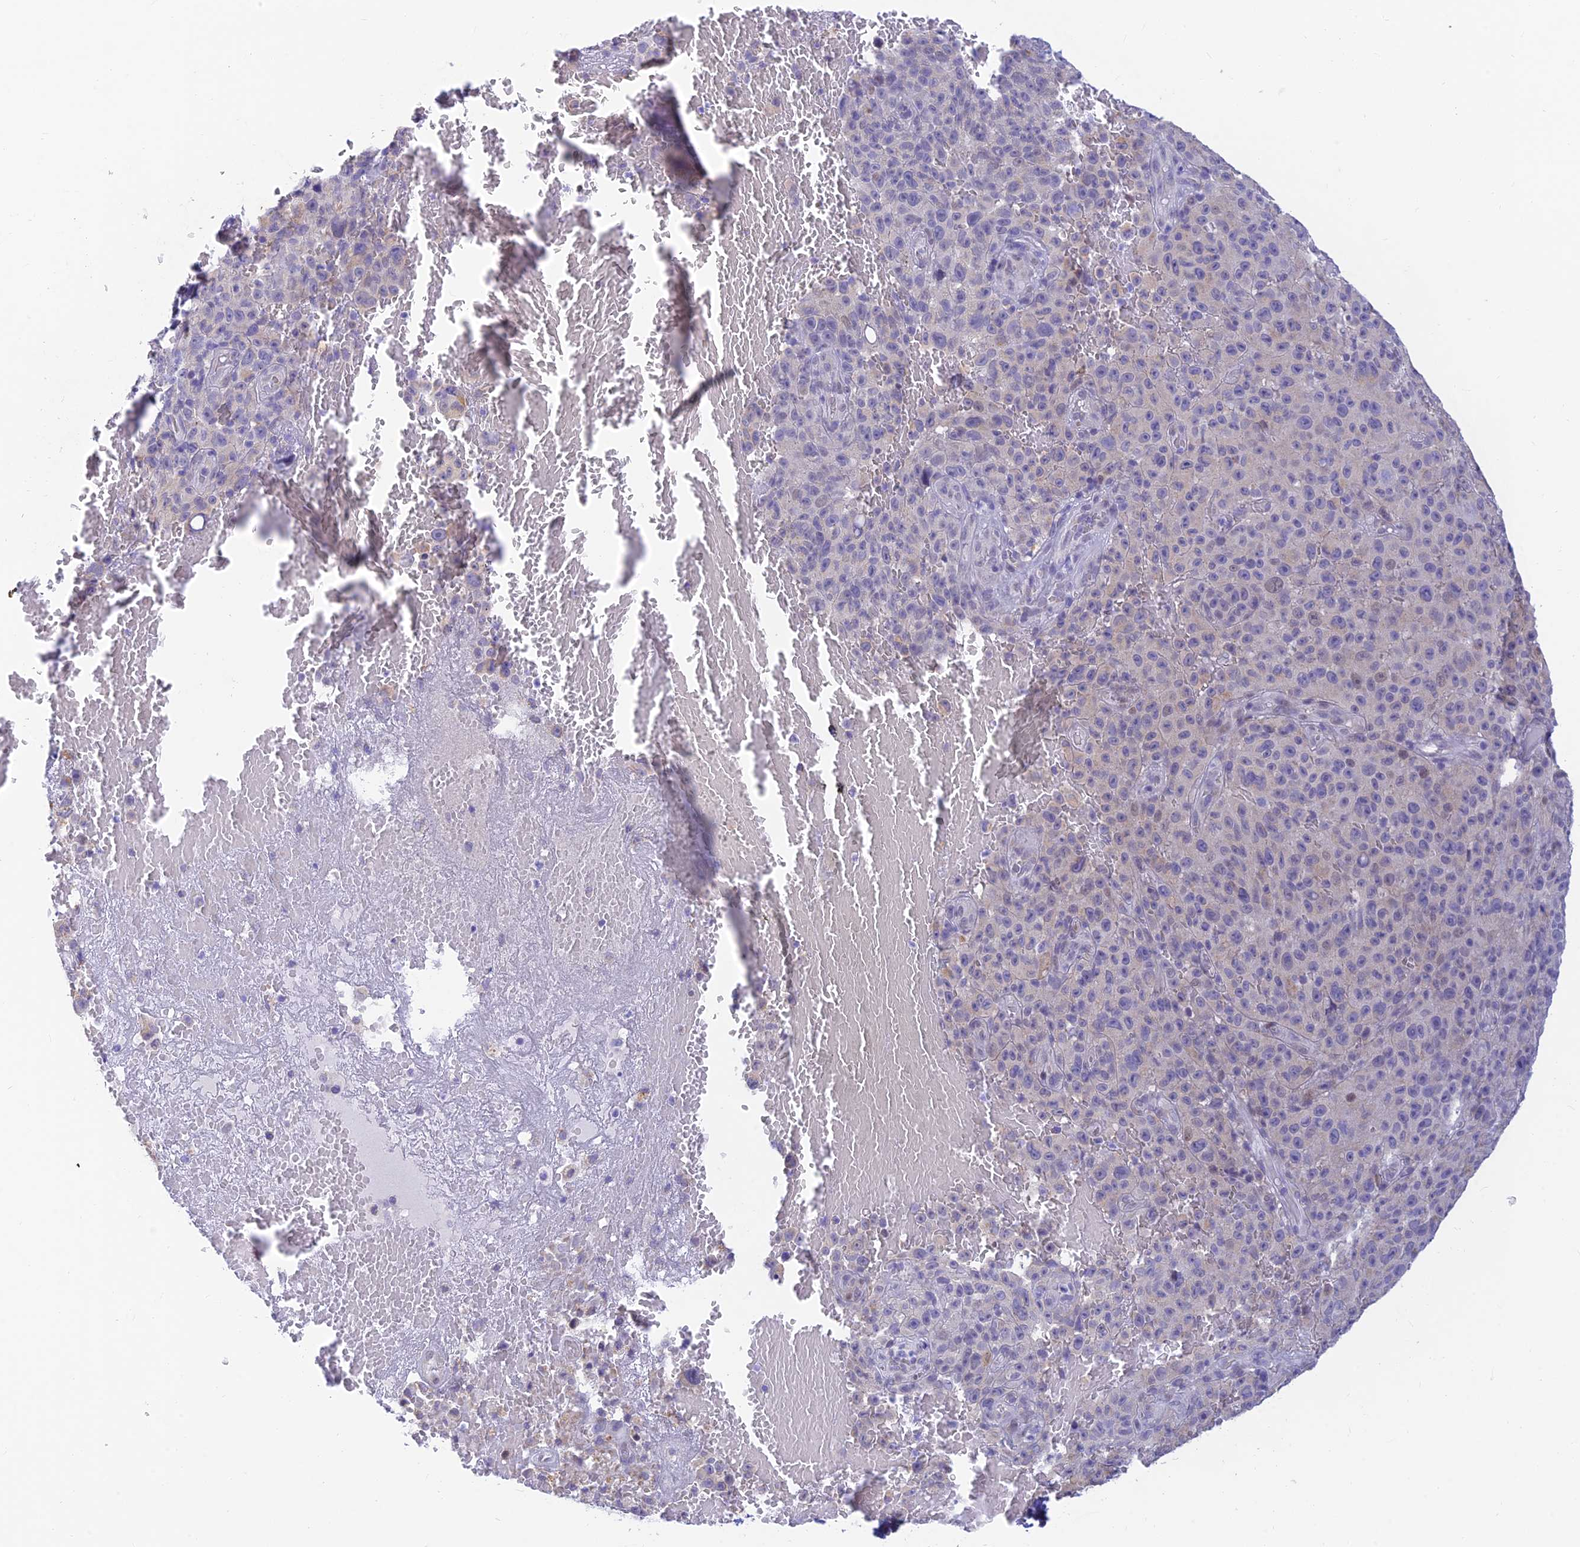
{"staining": {"intensity": "negative", "quantity": "none", "location": "none"}, "tissue": "melanoma", "cell_type": "Tumor cells", "image_type": "cancer", "snomed": [{"axis": "morphology", "description": "Malignant melanoma, NOS"}, {"axis": "topography", "description": "Skin"}], "caption": "Immunohistochemical staining of human melanoma reveals no significant expression in tumor cells.", "gene": "INKA1", "patient": {"sex": "female", "age": 82}}